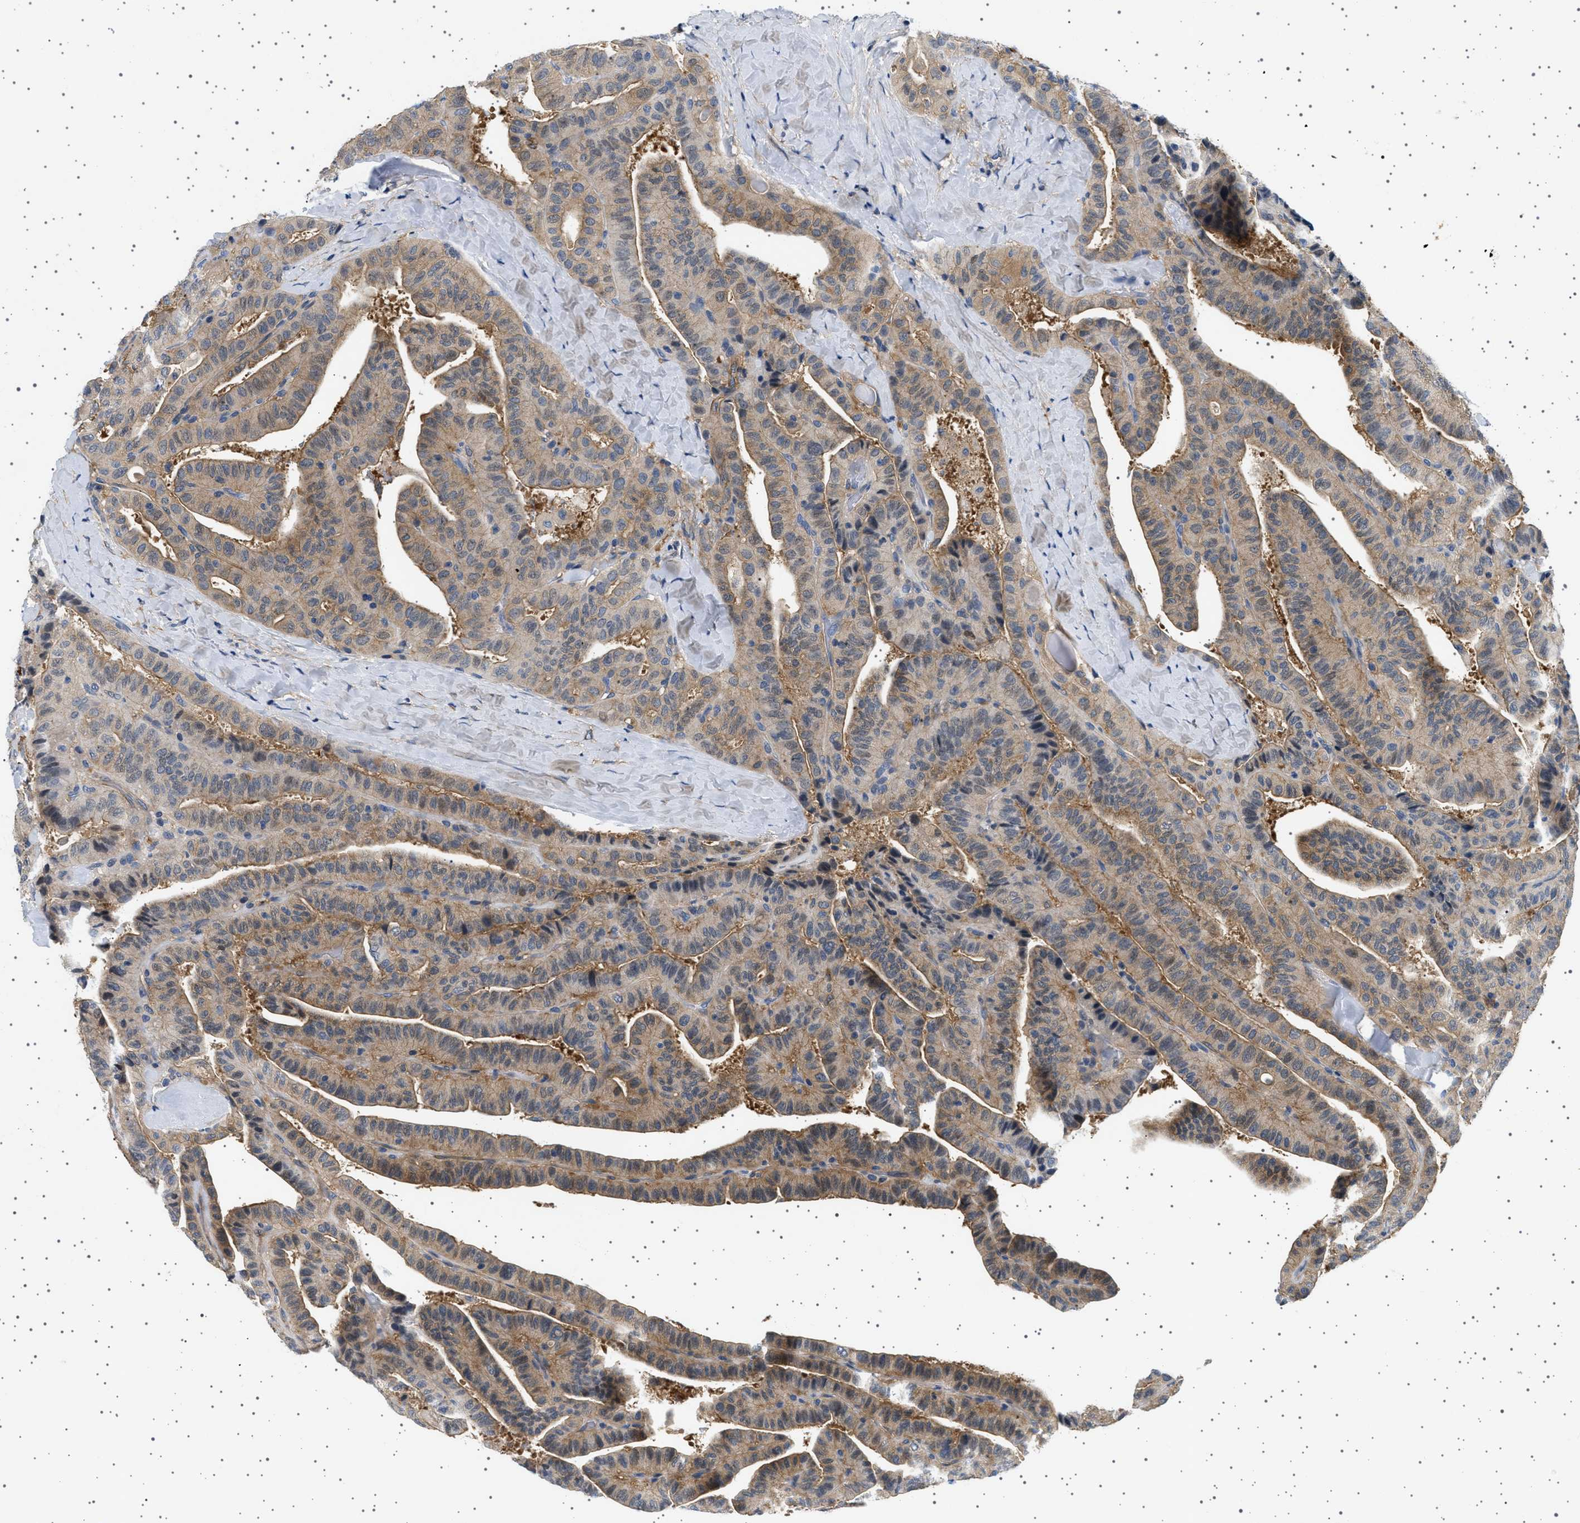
{"staining": {"intensity": "moderate", "quantity": "25%-75%", "location": "cytoplasmic/membranous"}, "tissue": "thyroid cancer", "cell_type": "Tumor cells", "image_type": "cancer", "snomed": [{"axis": "morphology", "description": "Papillary adenocarcinoma, NOS"}, {"axis": "topography", "description": "Thyroid gland"}], "caption": "A micrograph of thyroid papillary adenocarcinoma stained for a protein reveals moderate cytoplasmic/membranous brown staining in tumor cells.", "gene": "PLPP6", "patient": {"sex": "male", "age": 77}}